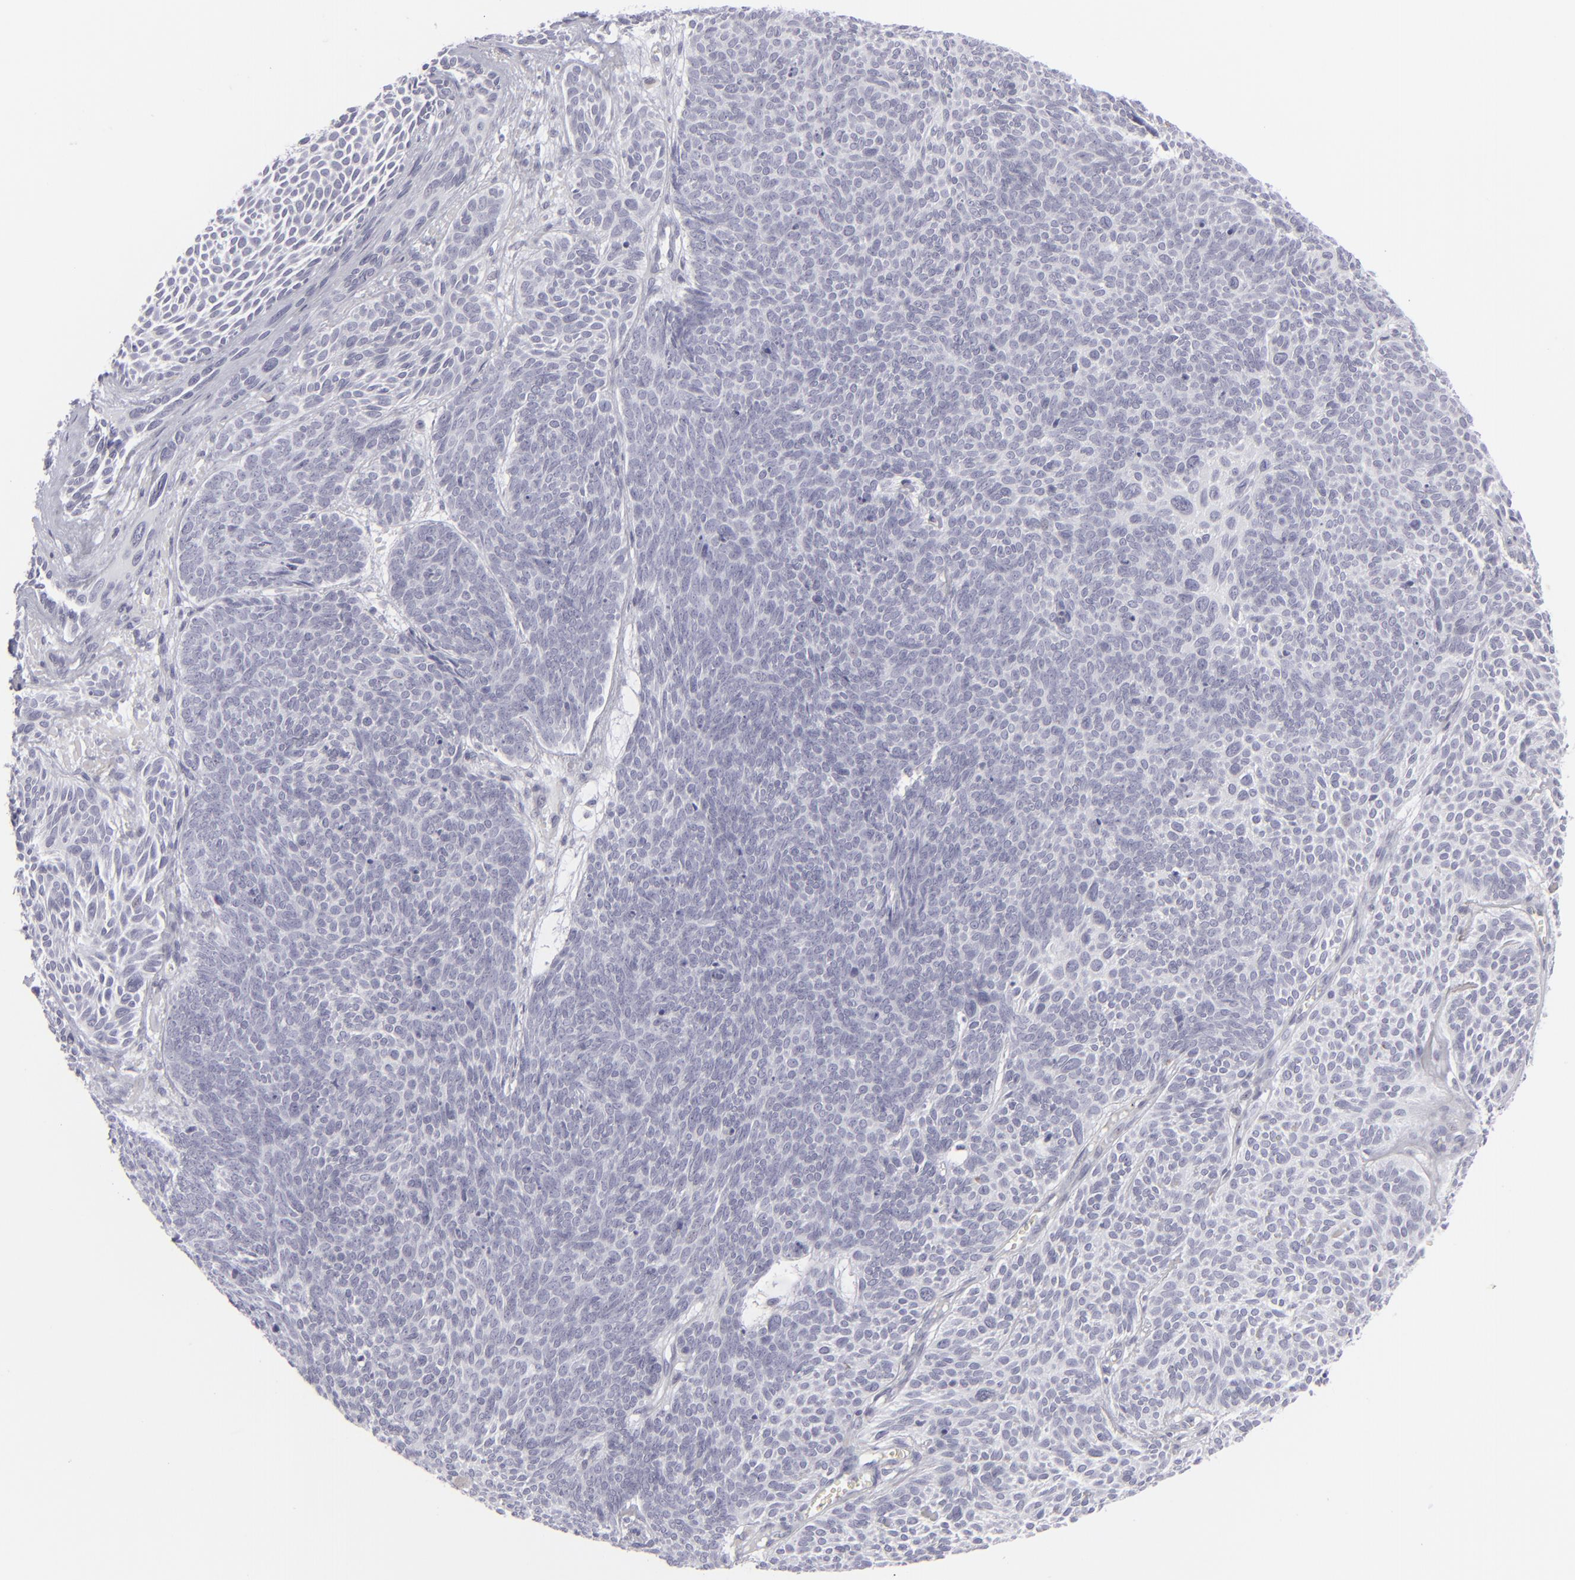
{"staining": {"intensity": "negative", "quantity": "none", "location": "none"}, "tissue": "skin cancer", "cell_type": "Tumor cells", "image_type": "cancer", "snomed": [{"axis": "morphology", "description": "Basal cell carcinoma"}, {"axis": "topography", "description": "Skin"}], "caption": "The histopathology image displays no significant positivity in tumor cells of basal cell carcinoma (skin). (DAB (3,3'-diaminobenzidine) immunohistochemistry (IHC) visualized using brightfield microscopy, high magnification).", "gene": "CD7", "patient": {"sex": "male", "age": 84}}